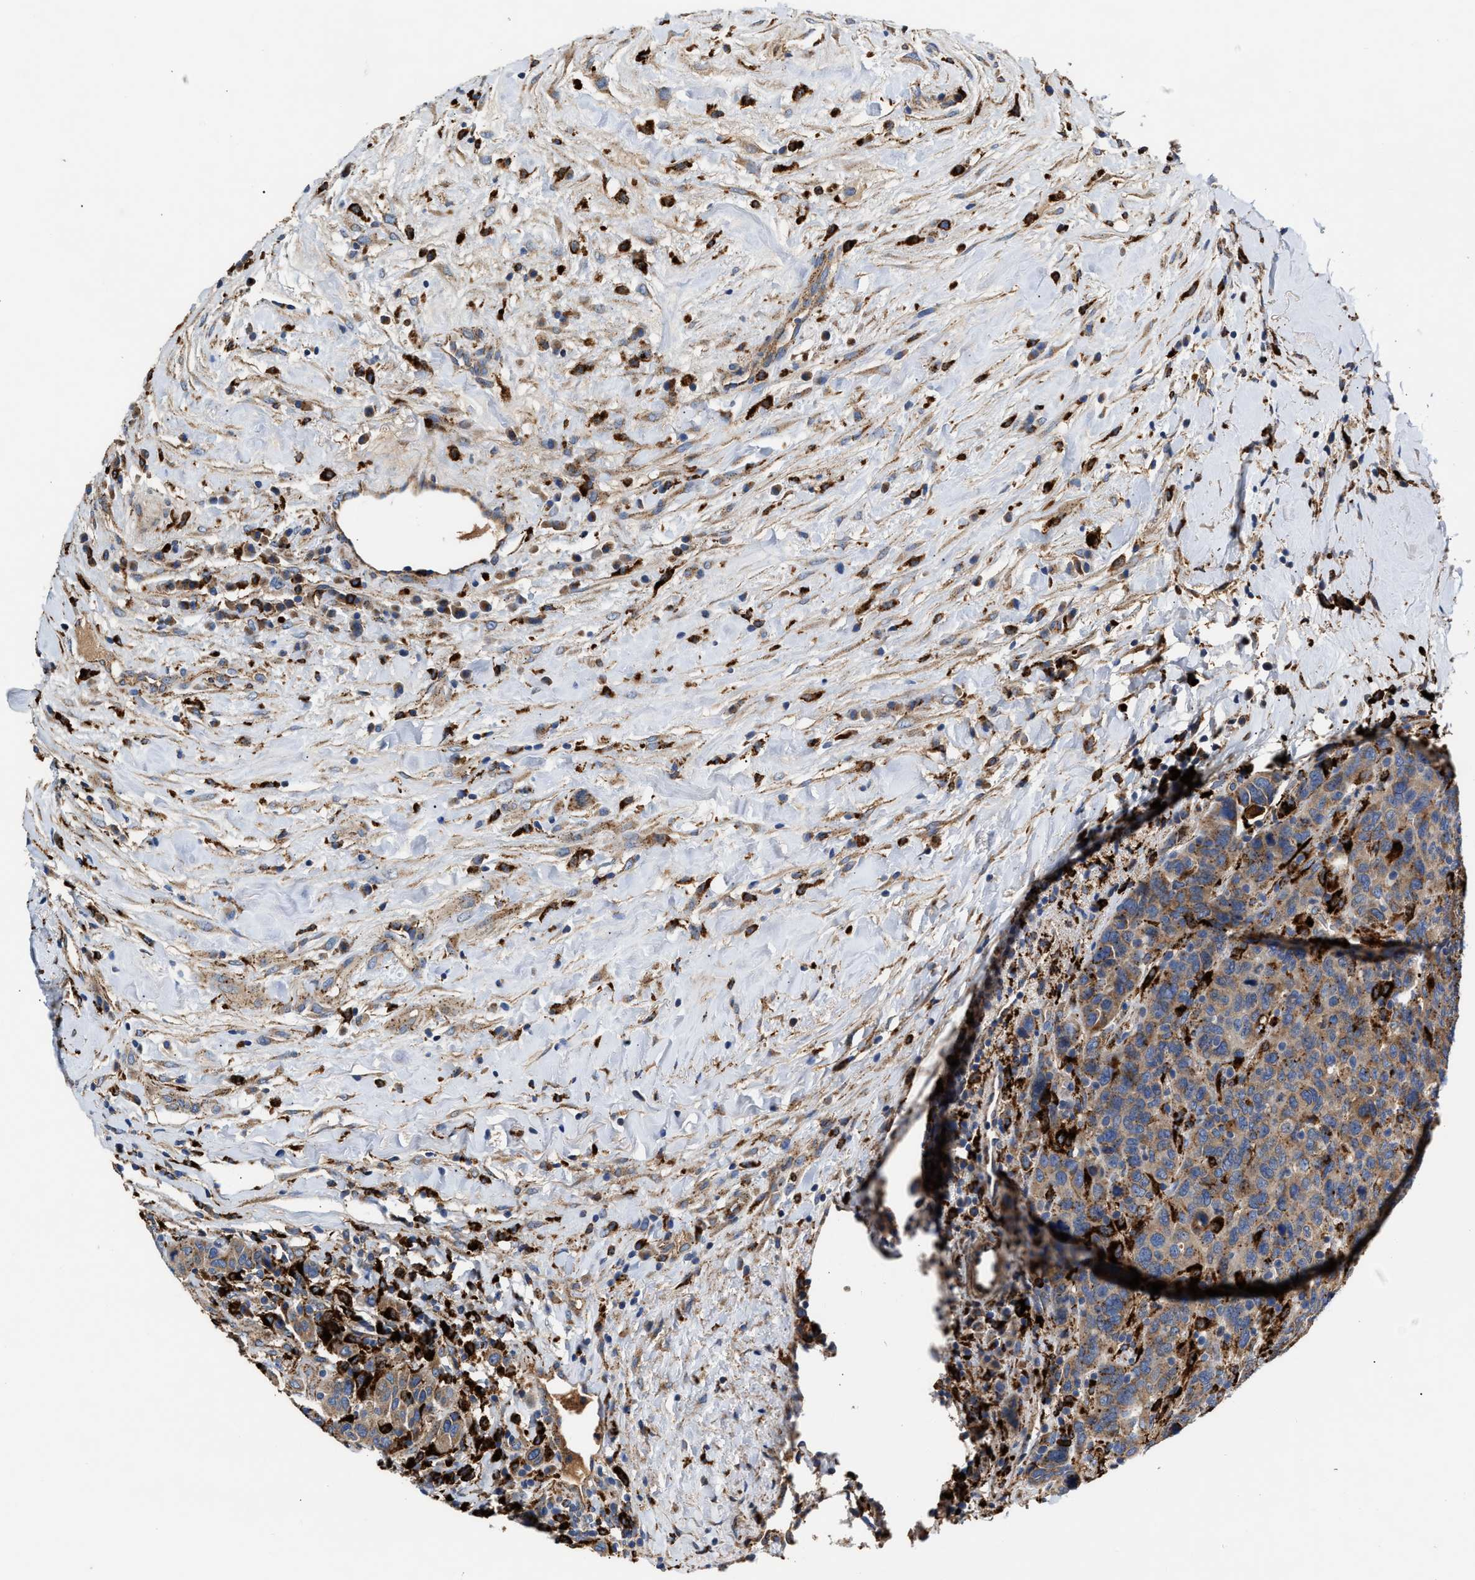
{"staining": {"intensity": "moderate", "quantity": ">75%", "location": "cytoplasmic/membranous"}, "tissue": "breast cancer", "cell_type": "Tumor cells", "image_type": "cancer", "snomed": [{"axis": "morphology", "description": "Duct carcinoma"}, {"axis": "topography", "description": "Breast"}], "caption": "High-magnification brightfield microscopy of infiltrating ductal carcinoma (breast) stained with DAB (3,3'-diaminobenzidine) (brown) and counterstained with hematoxylin (blue). tumor cells exhibit moderate cytoplasmic/membranous expression is present in about>75% of cells.", "gene": "CCDC146", "patient": {"sex": "female", "age": 37}}